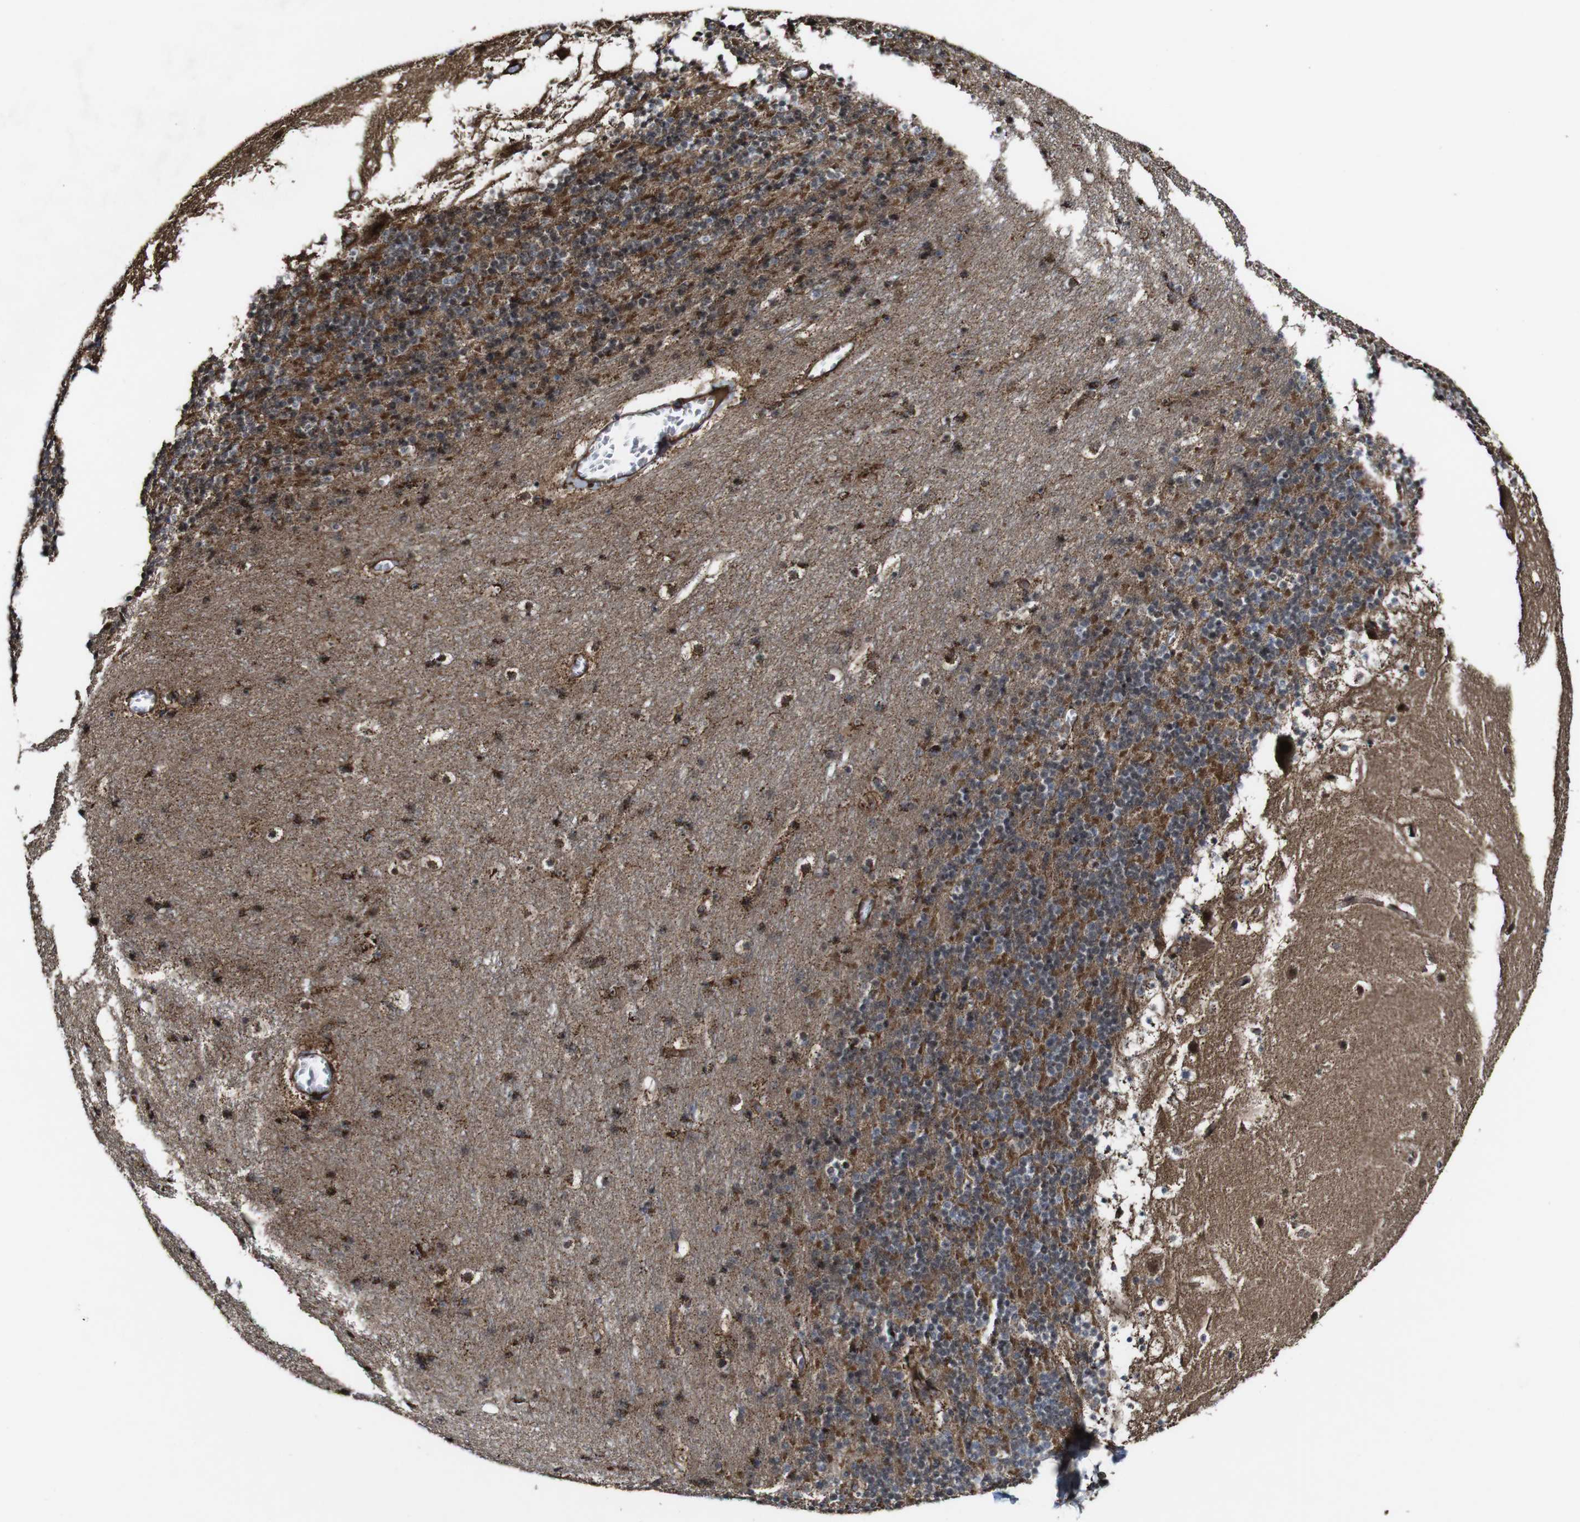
{"staining": {"intensity": "strong", "quantity": "25%-75%", "location": "cytoplasmic/membranous"}, "tissue": "cerebellum", "cell_type": "Cells in granular layer", "image_type": "normal", "snomed": [{"axis": "morphology", "description": "Normal tissue, NOS"}, {"axis": "topography", "description": "Cerebellum"}], "caption": "Immunohistochemistry staining of normal cerebellum, which exhibits high levels of strong cytoplasmic/membranous positivity in about 25%-75% of cells in granular layer indicating strong cytoplasmic/membranous protein positivity. The staining was performed using DAB (brown) for protein detection and nuclei were counterstained in hematoxylin (blue).", "gene": "BTN3A3", "patient": {"sex": "male", "age": 45}}